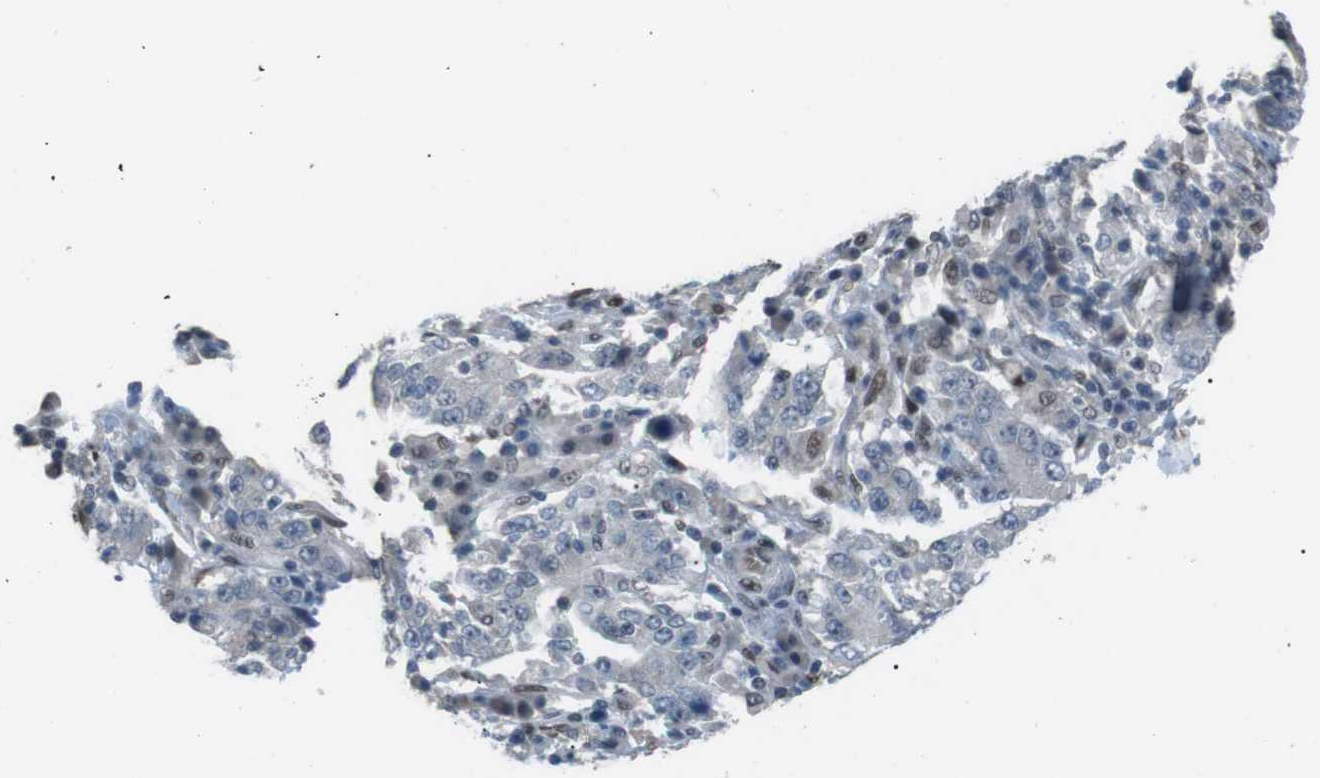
{"staining": {"intensity": "negative", "quantity": "none", "location": "none"}, "tissue": "stomach cancer", "cell_type": "Tumor cells", "image_type": "cancer", "snomed": [{"axis": "morphology", "description": "Normal tissue, NOS"}, {"axis": "morphology", "description": "Adenocarcinoma, NOS"}, {"axis": "topography", "description": "Stomach, upper"}, {"axis": "topography", "description": "Stomach"}], "caption": "Tumor cells show no significant staining in adenocarcinoma (stomach).", "gene": "SRPK2", "patient": {"sex": "male", "age": 59}}